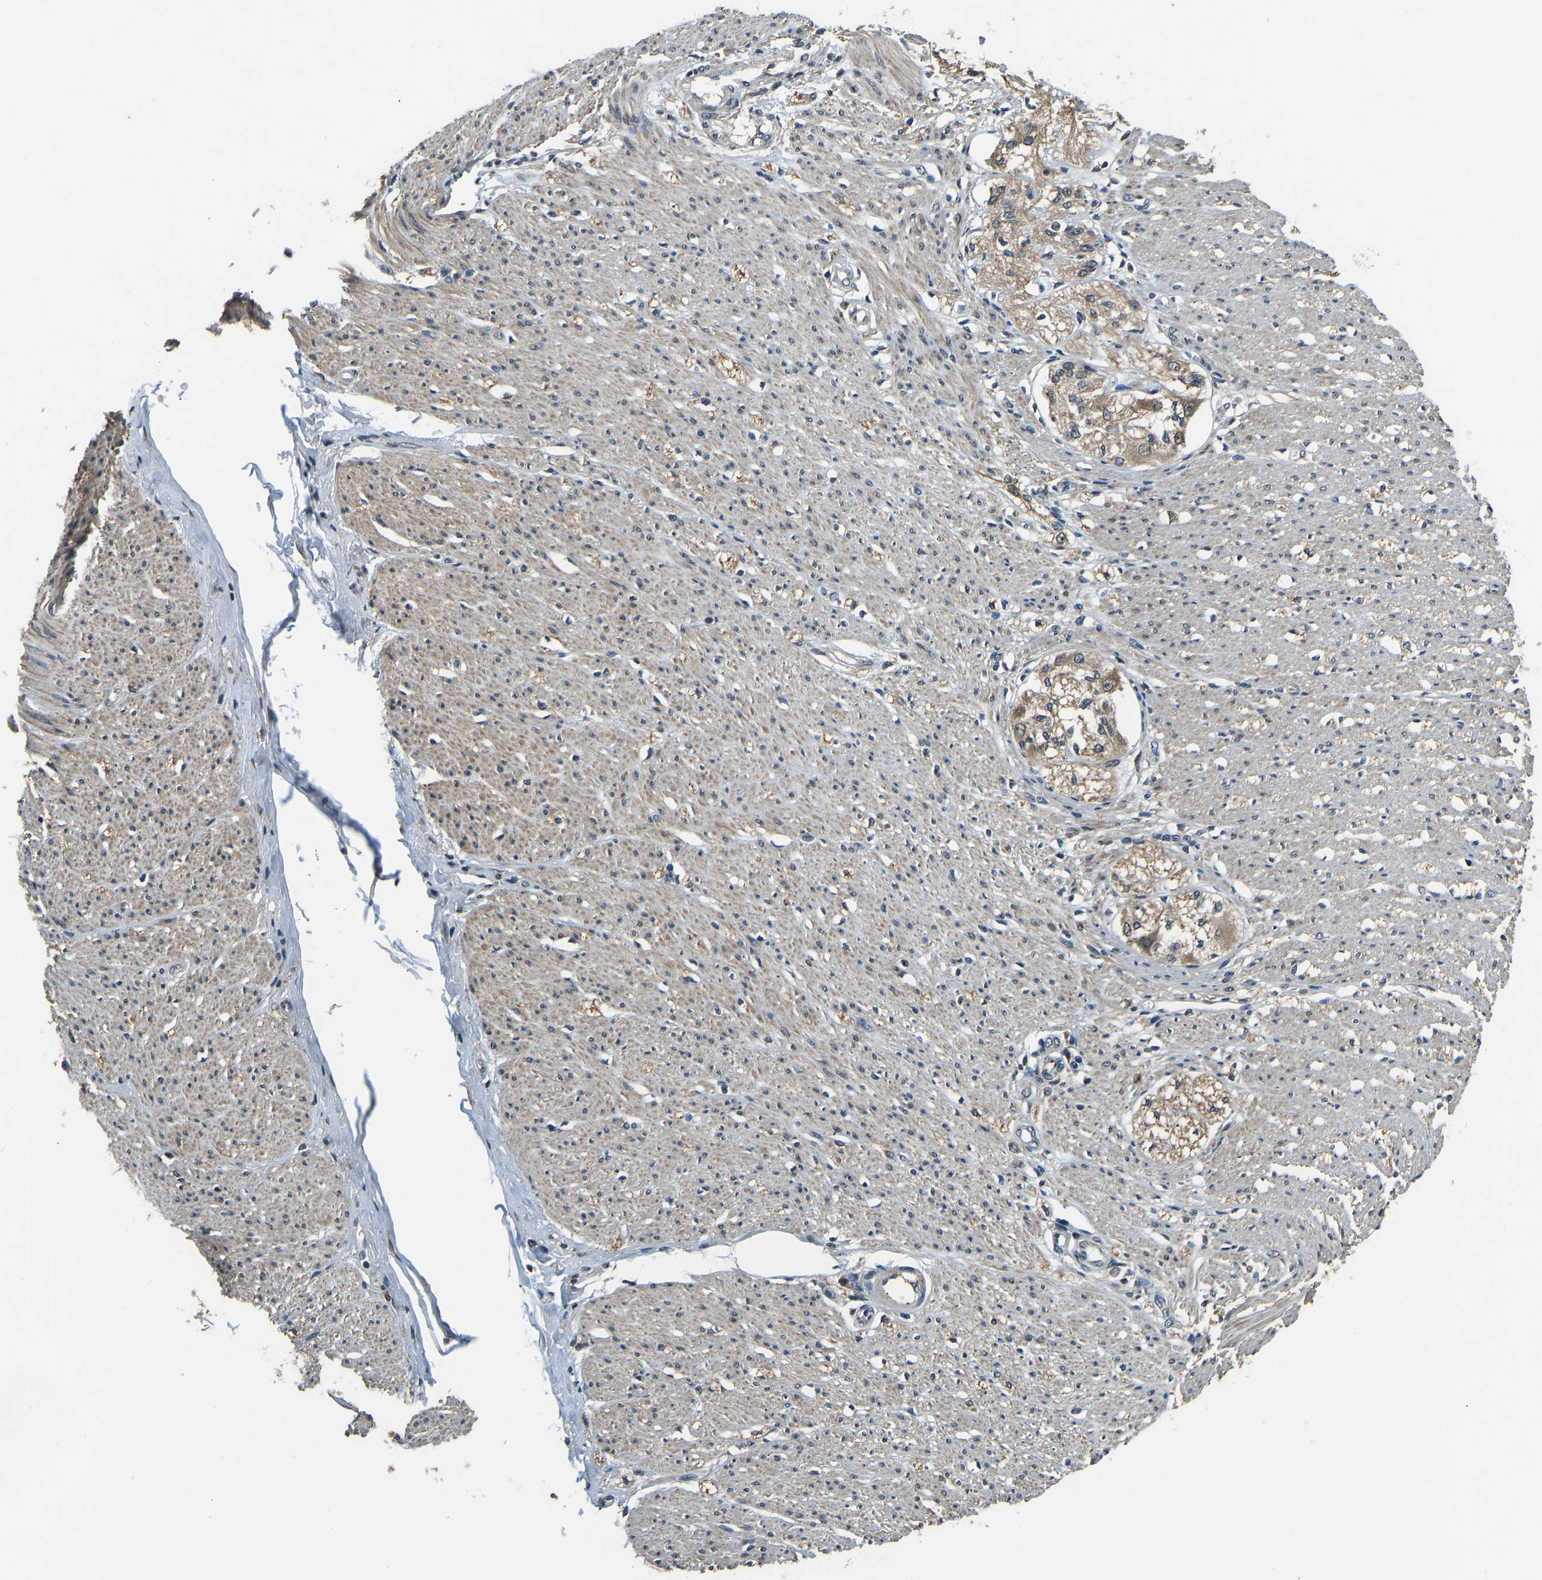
{"staining": {"intensity": "negative", "quantity": "none", "location": "none"}, "tissue": "adipose tissue", "cell_type": "Adipocytes", "image_type": "normal", "snomed": [{"axis": "morphology", "description": "Normal tissue, NOS"}, {"axis": "morphology", "description": "Adenocarcinoma, NOS"}, {"axis": "topography", "description": "Colon"}, {"axis": "topography", "description": "Peripheral nerve tissue"}], "caption": "Adipocytes are negative for brown protein staining in benign adipose tissue. Brightfield microscopy of immunohistochemistry (IHC) stained with DAB (3,3'-diaminobenzidine) (brown) and hematoxylin (blue), captured at high magnification.", "gene": "TOX4", "patient": {"sex": "male", "age": 14}}